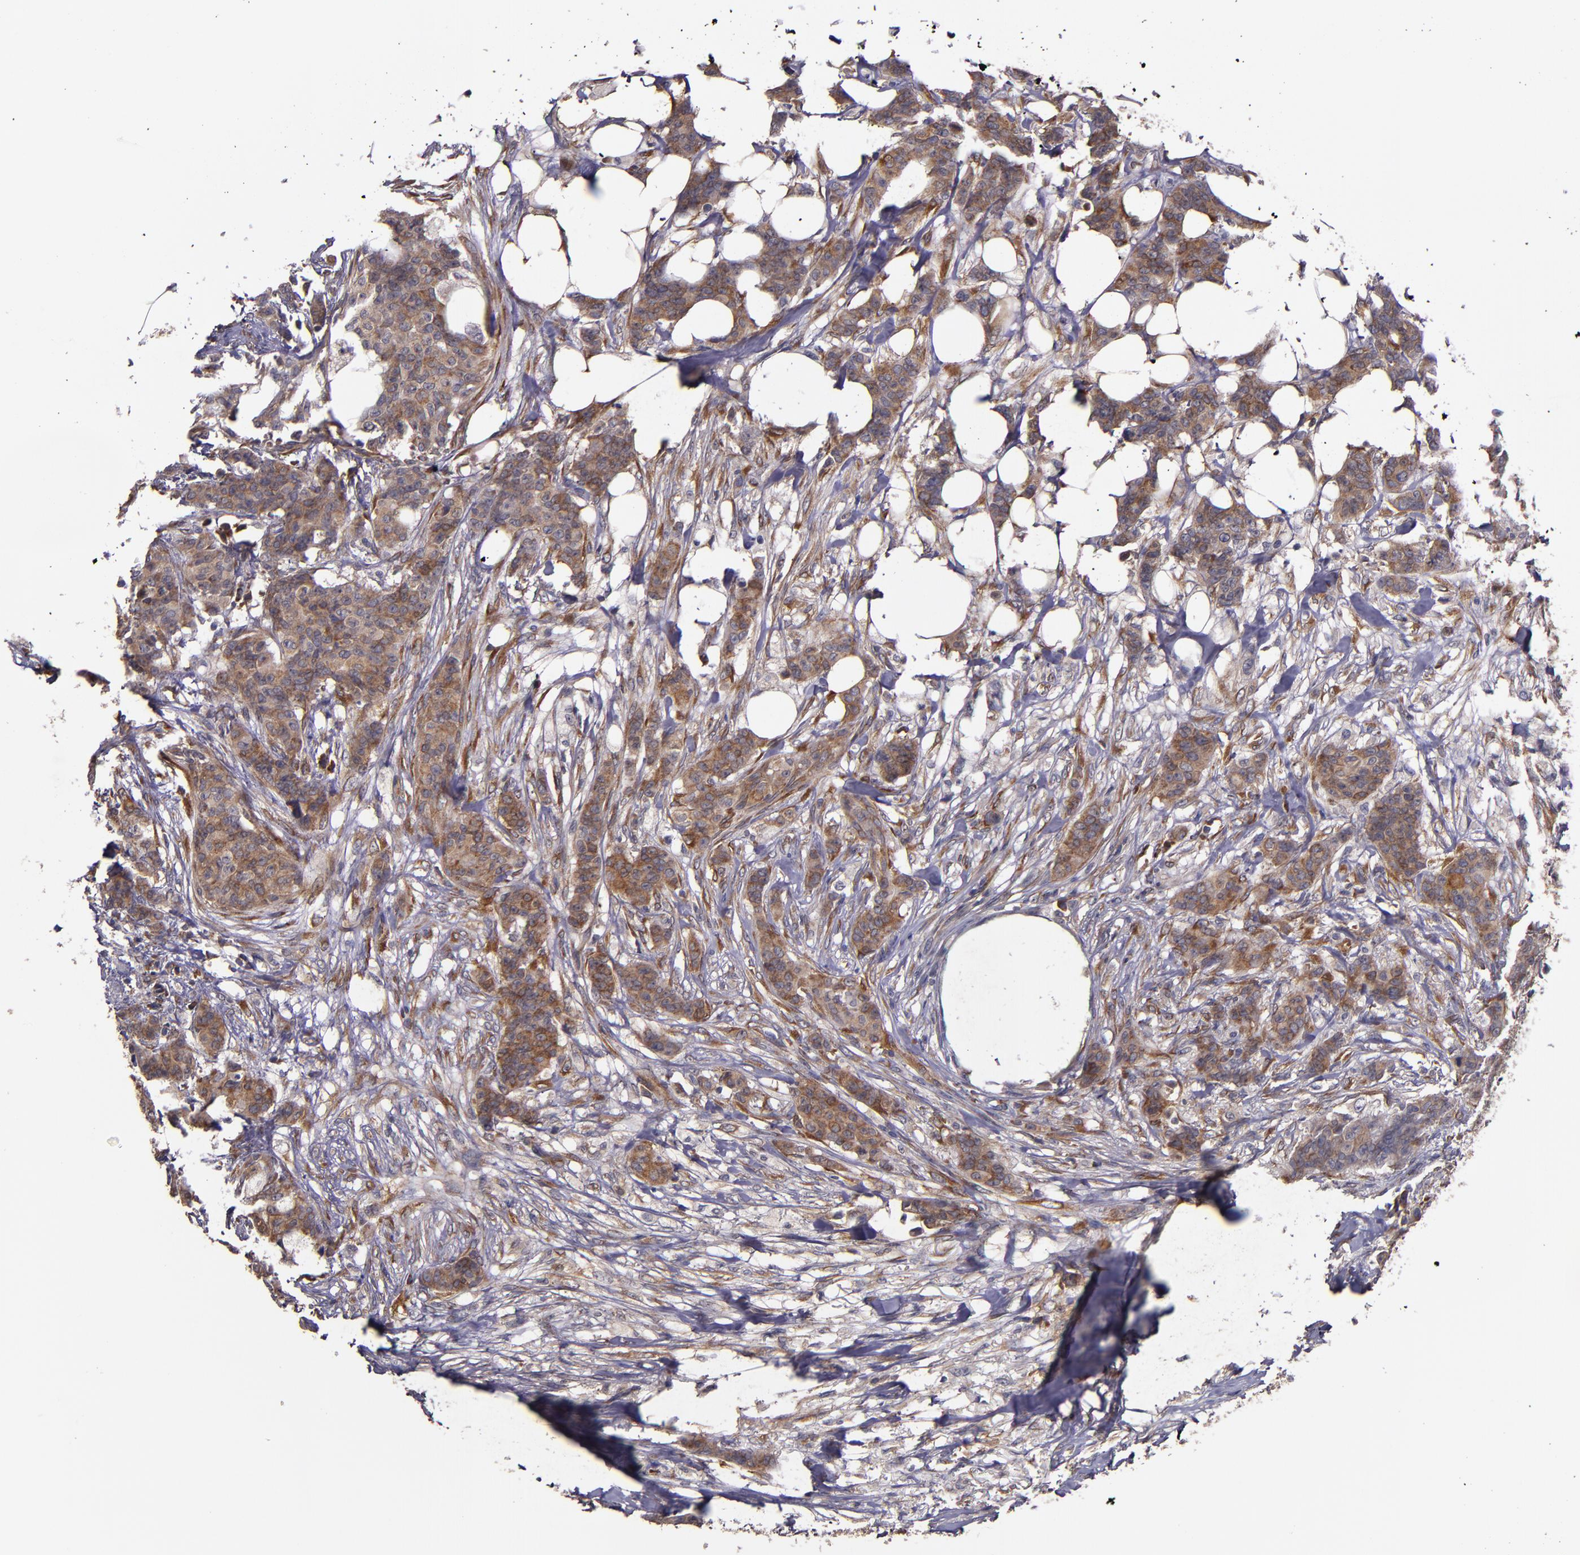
{"staining": {"intensity": "moderate", "quantity": ">75%", "location": "cytoplasmic/membranous"}, "tissue": "breast cancer", "cell_type": "Tumor cells", "image_type": "cancer", "snomed": [{"axis": "morphology", "description": "Duct carcinoma"}, {"axis": "topography", "description": "Breast"}], "caption": "Protein staining reveals moderate cytoplasmic/membranous positivity in about >75% of tumor cells in breast cancer. (DAB (3,3'-diaminobenzidine) = brown stain, brightfield microscopy at high magnification).", "gene": "PRAF2", "patient": {"sex": "female", "age": 40}}